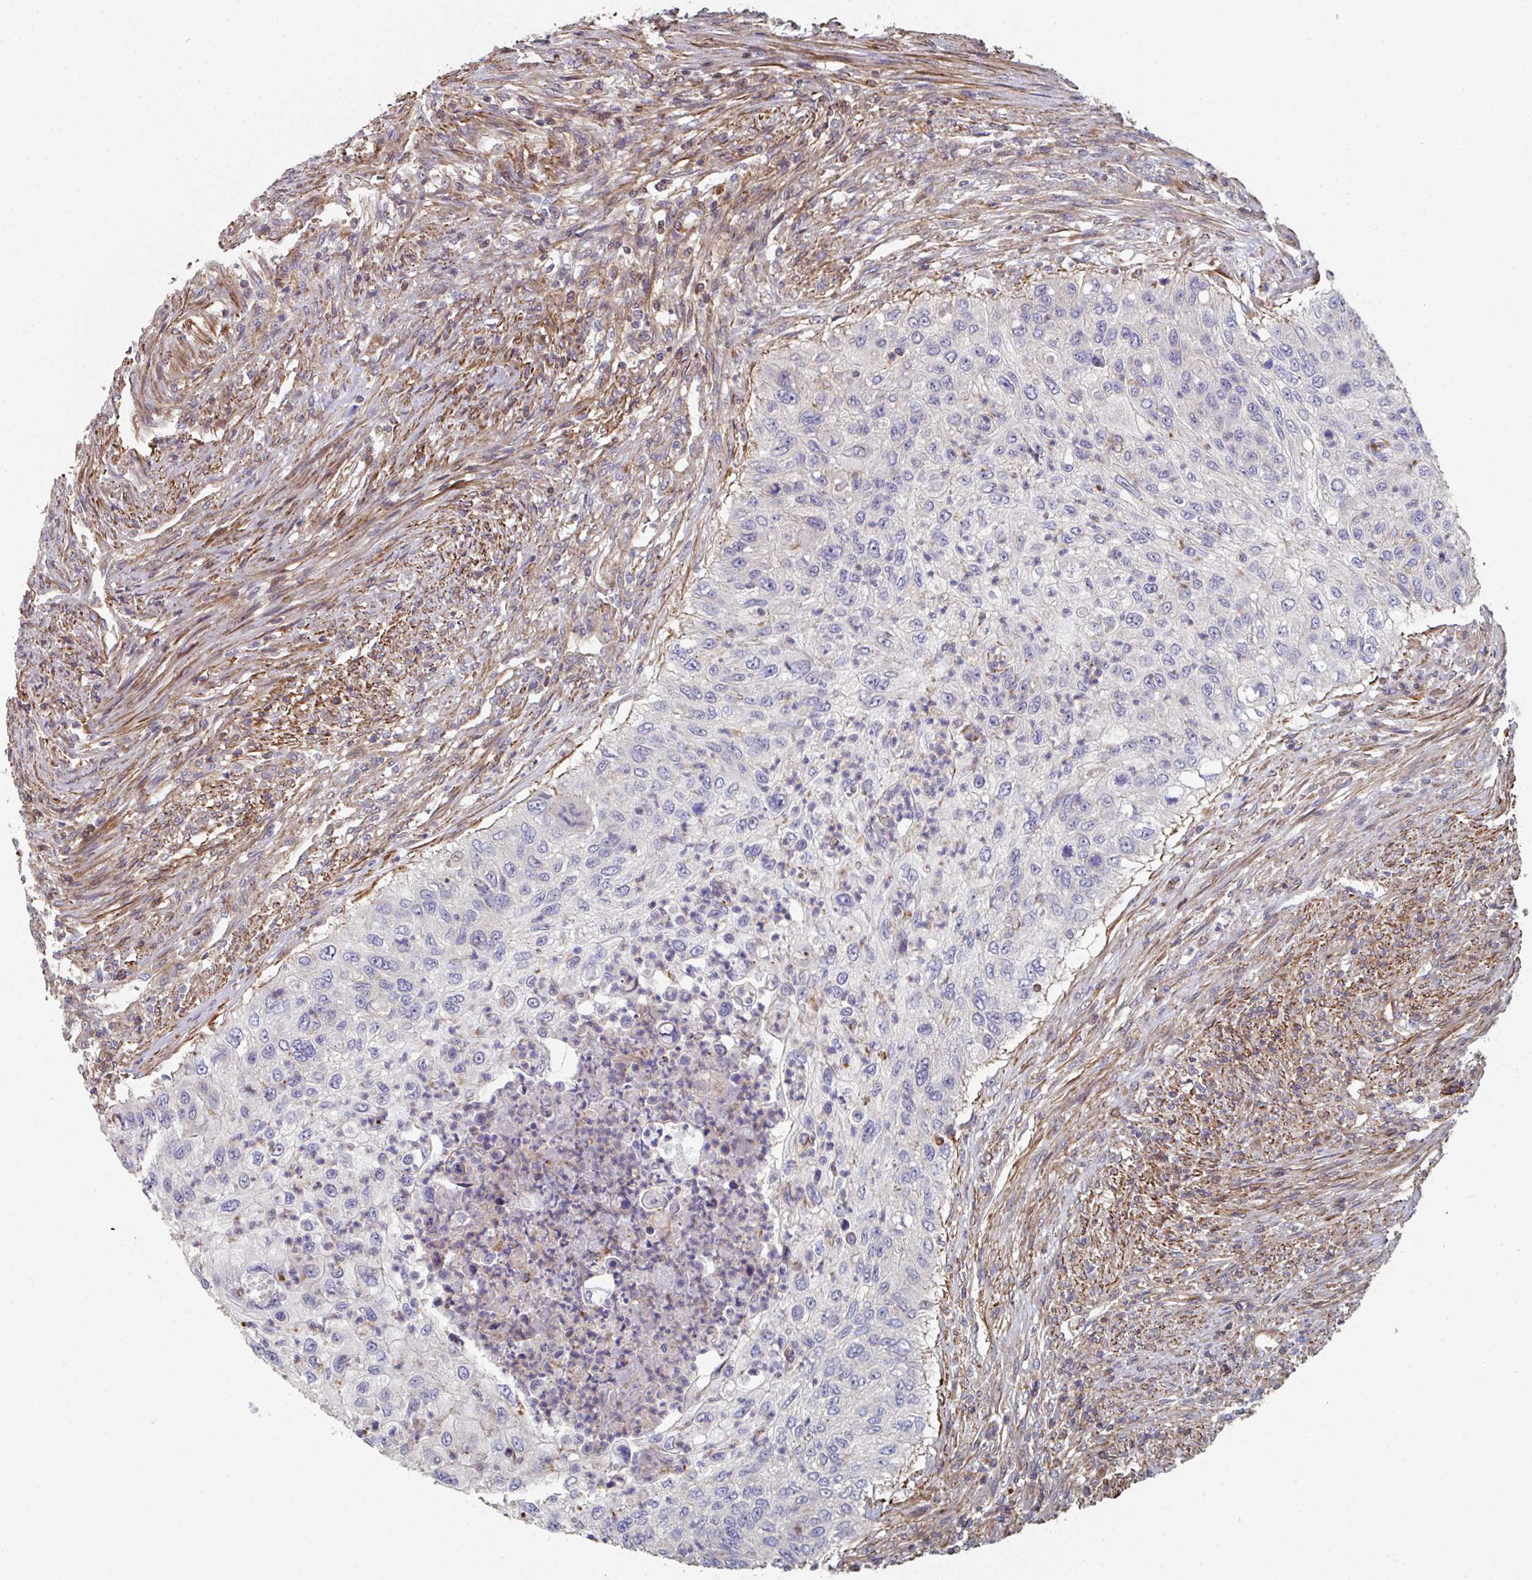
{"staining": {"intensity": "negative", "quantity": "none", "location": "none"}, "tissue": "urothelial cancer", "cell_type": "Tumor cells", "image_type": "cancer", "snomed": [{"axis": "morphology", "description": "Urothelial carcinoma, High grade"}, {"axis": "topography", "description": "Urinary bladder"}], "caption": "DAB (3,3'-diaminobenzidine) immunohistochemical staining of human urothelial cancer reveals no significant positivity in tumor cells.", "gene": "FZD2", "patient": {"sex": "female", "age": 60}}